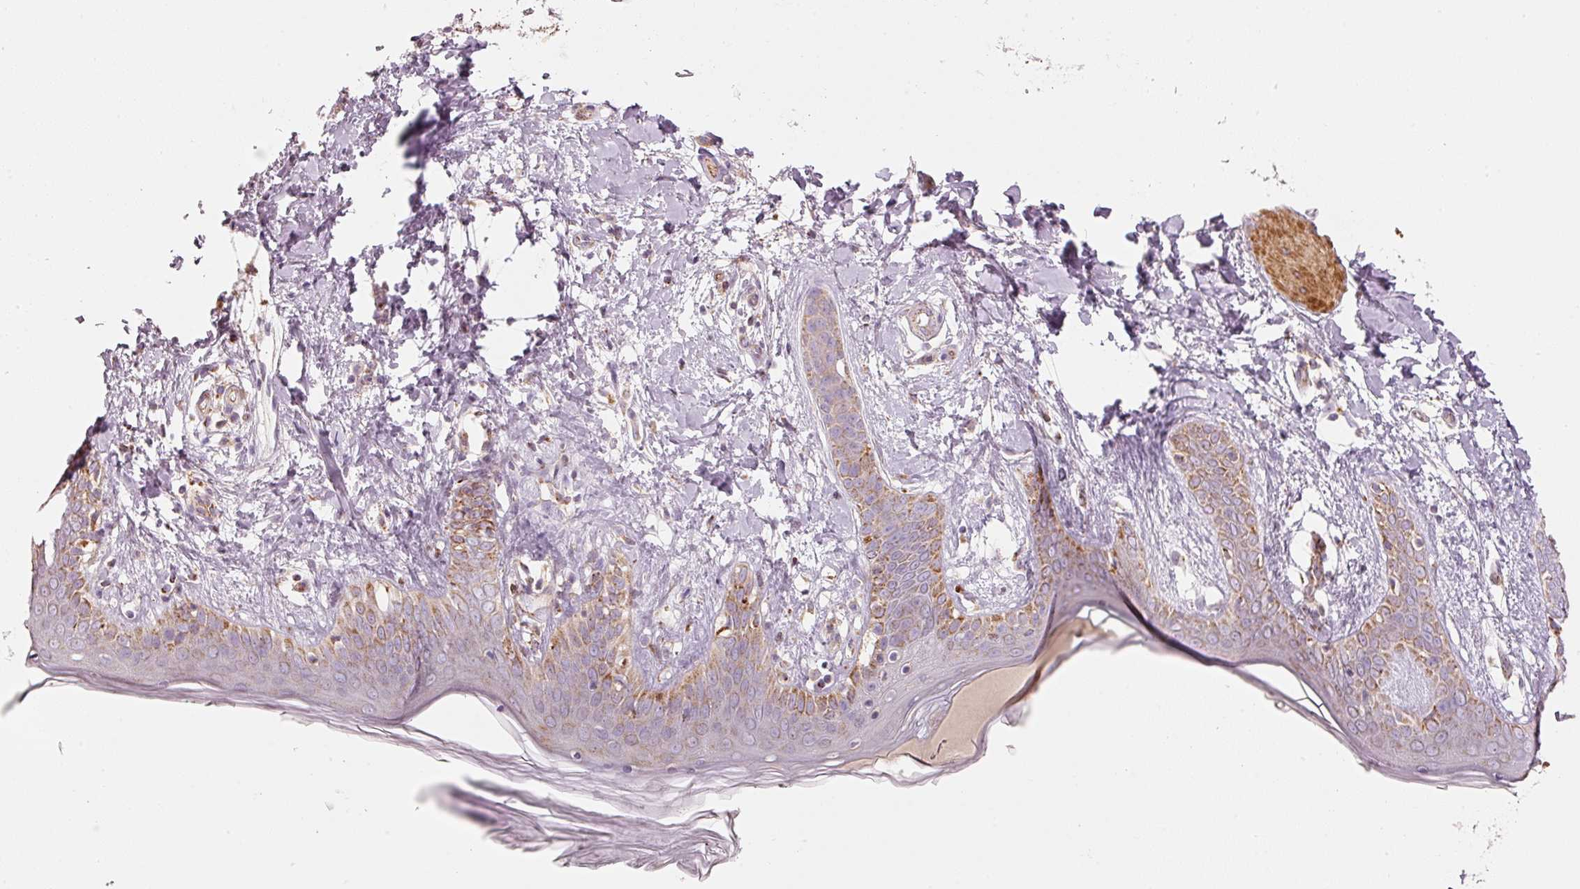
{"staining": {"intensity": "strong", "quantity": "25%-75%", "location": "cytoplasmic/membranous"}, "tissue": "skin", "cell_type": "Fibroblasts", "image_type": "normal", "snomed": [{"axis": "morphology", "description": "Normal tissue, NOS"}, {"axis": "topography", "description": "Skin"}], "caption": "Immunohistochemistry (IHC) (DAB) staining of normal skin reveals strong cytoplasmic/membranous protein positivity in about 25%-75% of fibroblasts.", "gene": "C17orf98", "patient": {"sex": "female", "age": 34}}